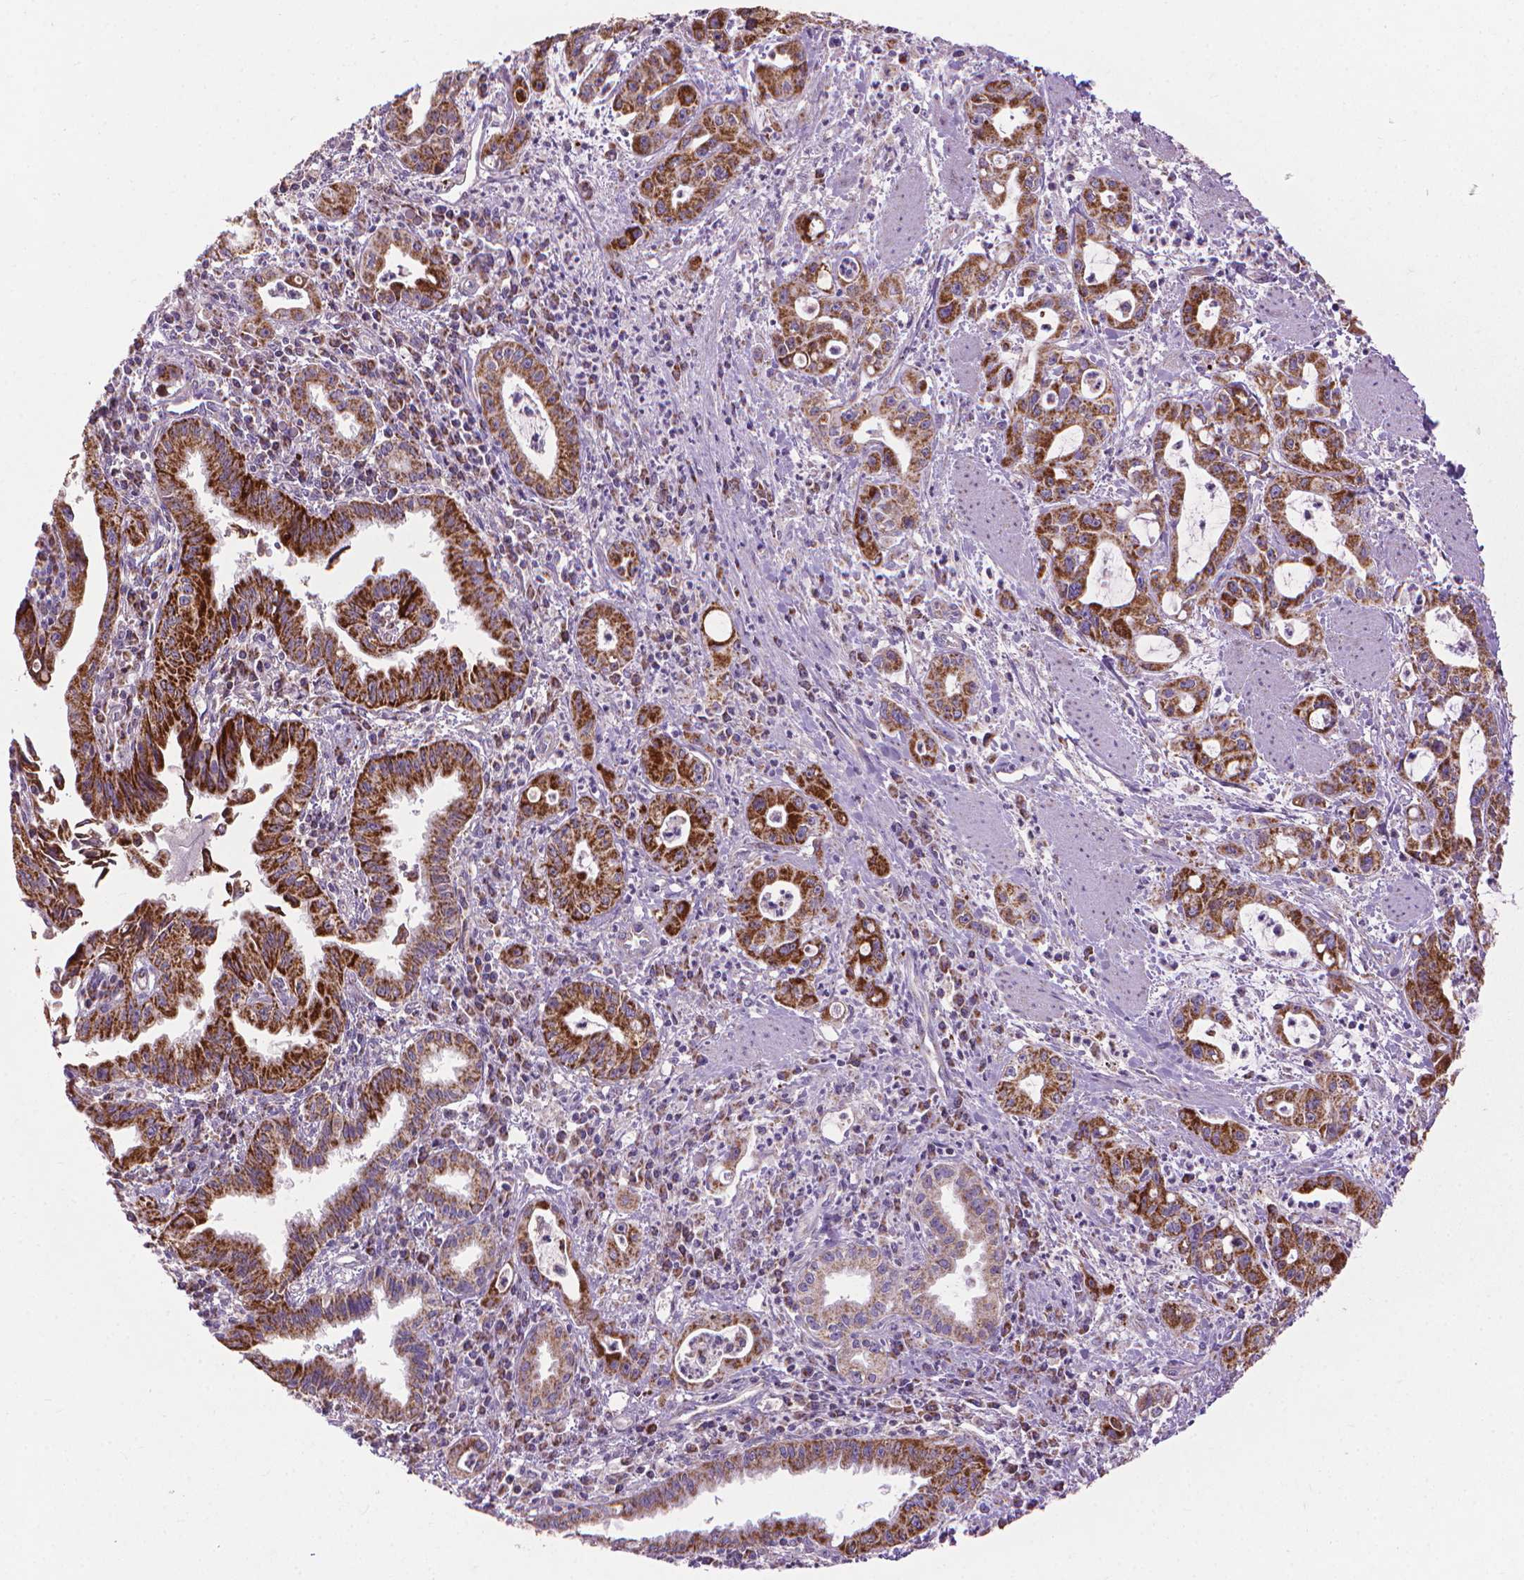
{"staining": {"intensity": "strong", "quantity": "25%-75%", "location": "cytoplasmic/membranous"}, "tissue": "pancreatic cancer", "cell_type": "Tumor cells", "image_type": "cancer", "snomed": [{"axis": "morphology", "description": "Adenocarcinoma, NOS"}, {"axis": "topography", "description": "Pancreas"}], "caption": "Pancreatic cancer stained with DAB immunohistochemistry demonstrates high levels of strong cytoplasmic/membranous positivity in about 25%-75% of tumor cells.", "gene": "VDAC1", "patient": {"sex": "male", "age": 72}}